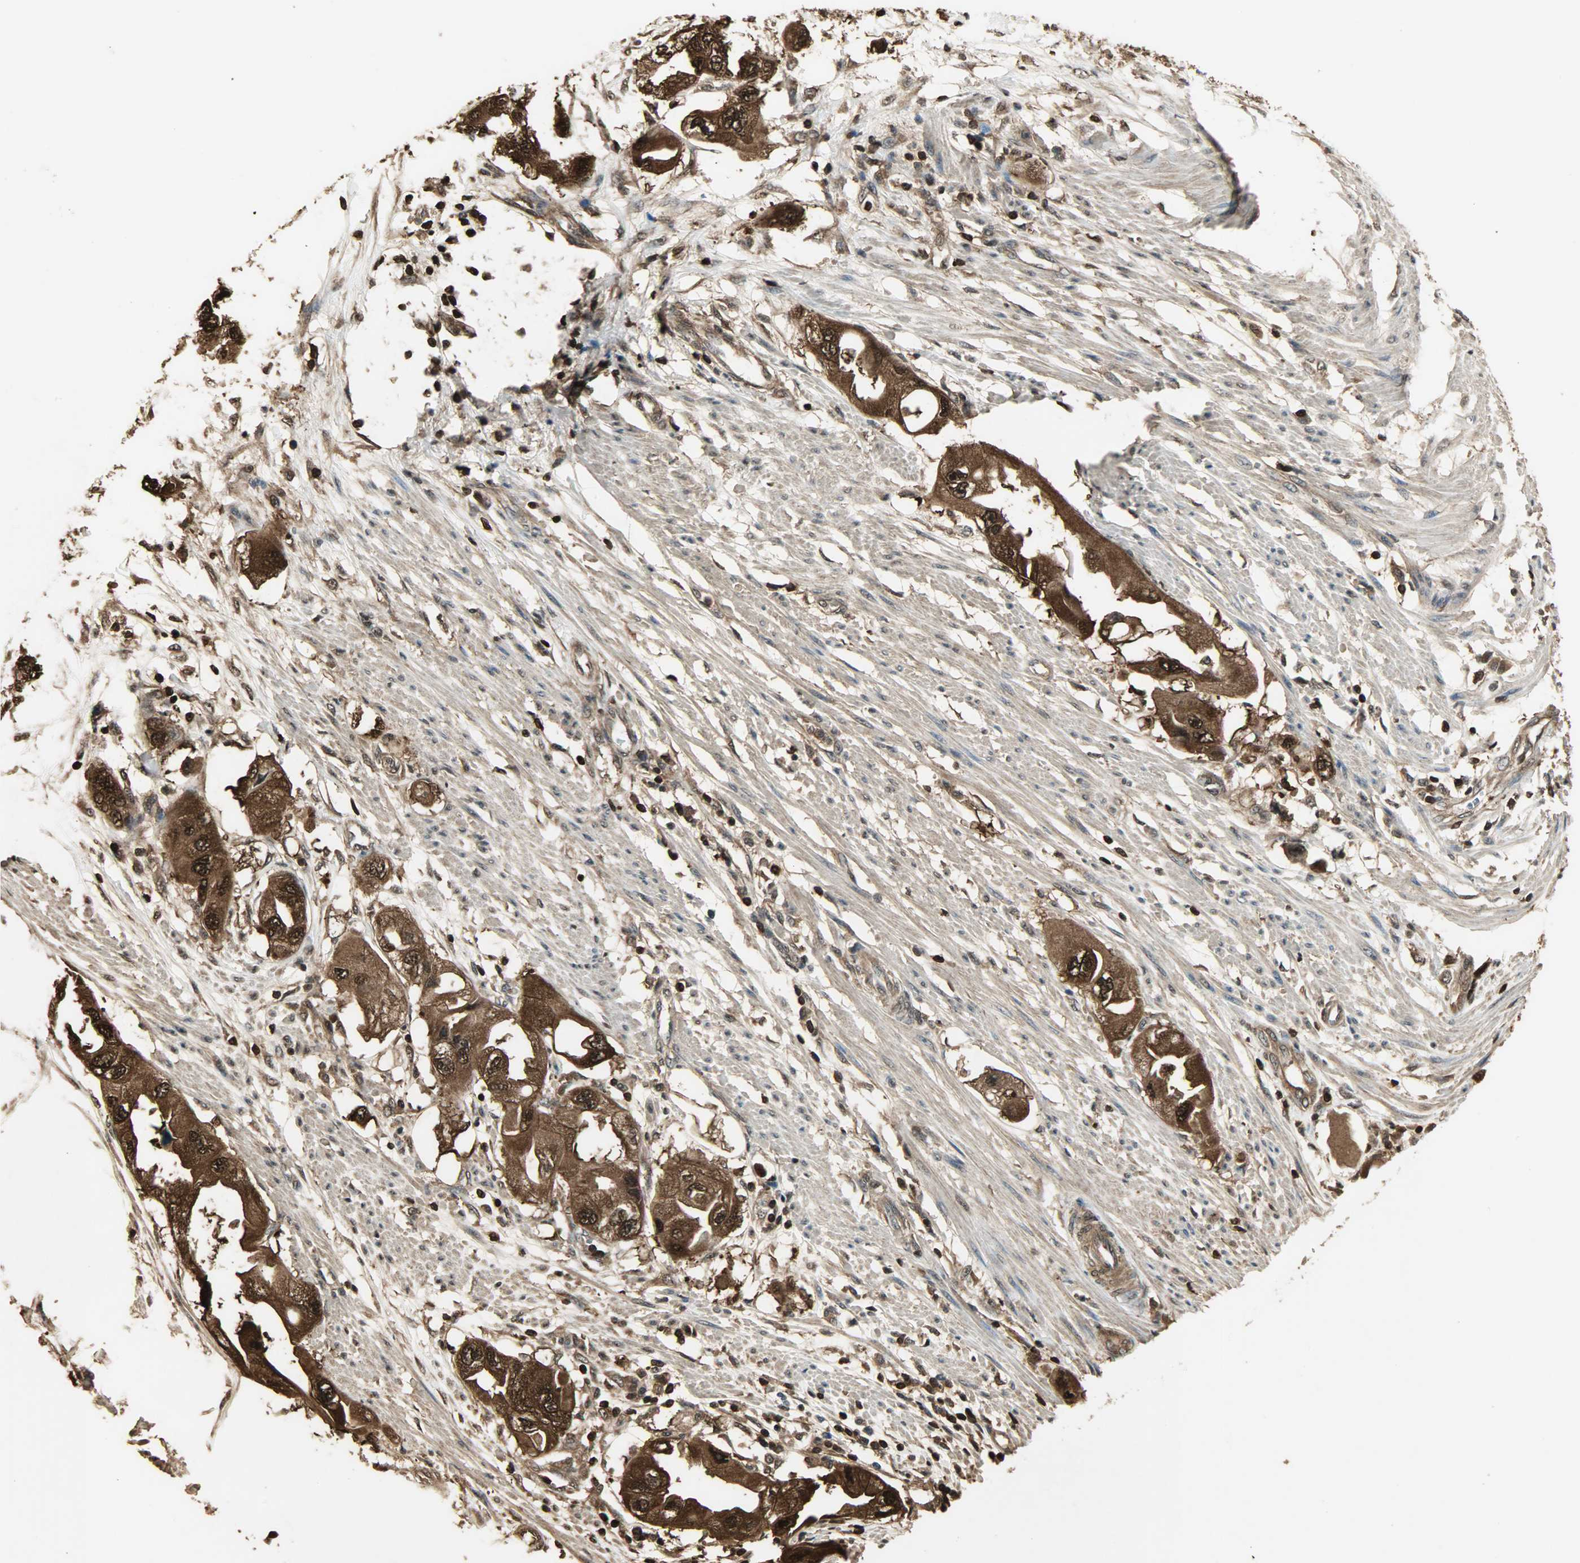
{"staining": {"intensity": "strong", "quantity": ">75%", "location": "cytoplasmic/membranous,nuclear"}, "tissue": "endometrial cancer", "cell_type": "Tumor cells", "image_type": "cancer", "snomed": [{"axis": "morphology", "description": "Adenocarcinoma, NOS"}, {"axis": "topography", "description": "Endometrium"}], "caption": "Tumor cells exhibit high levels of strong cytoplasmic/membranous and nuclear positivity in about >75% of cells in endometrial cancer (adenocarcinoma).", "gene": "YWHAZ", "patient": {"sex": "female", "age": 67}}